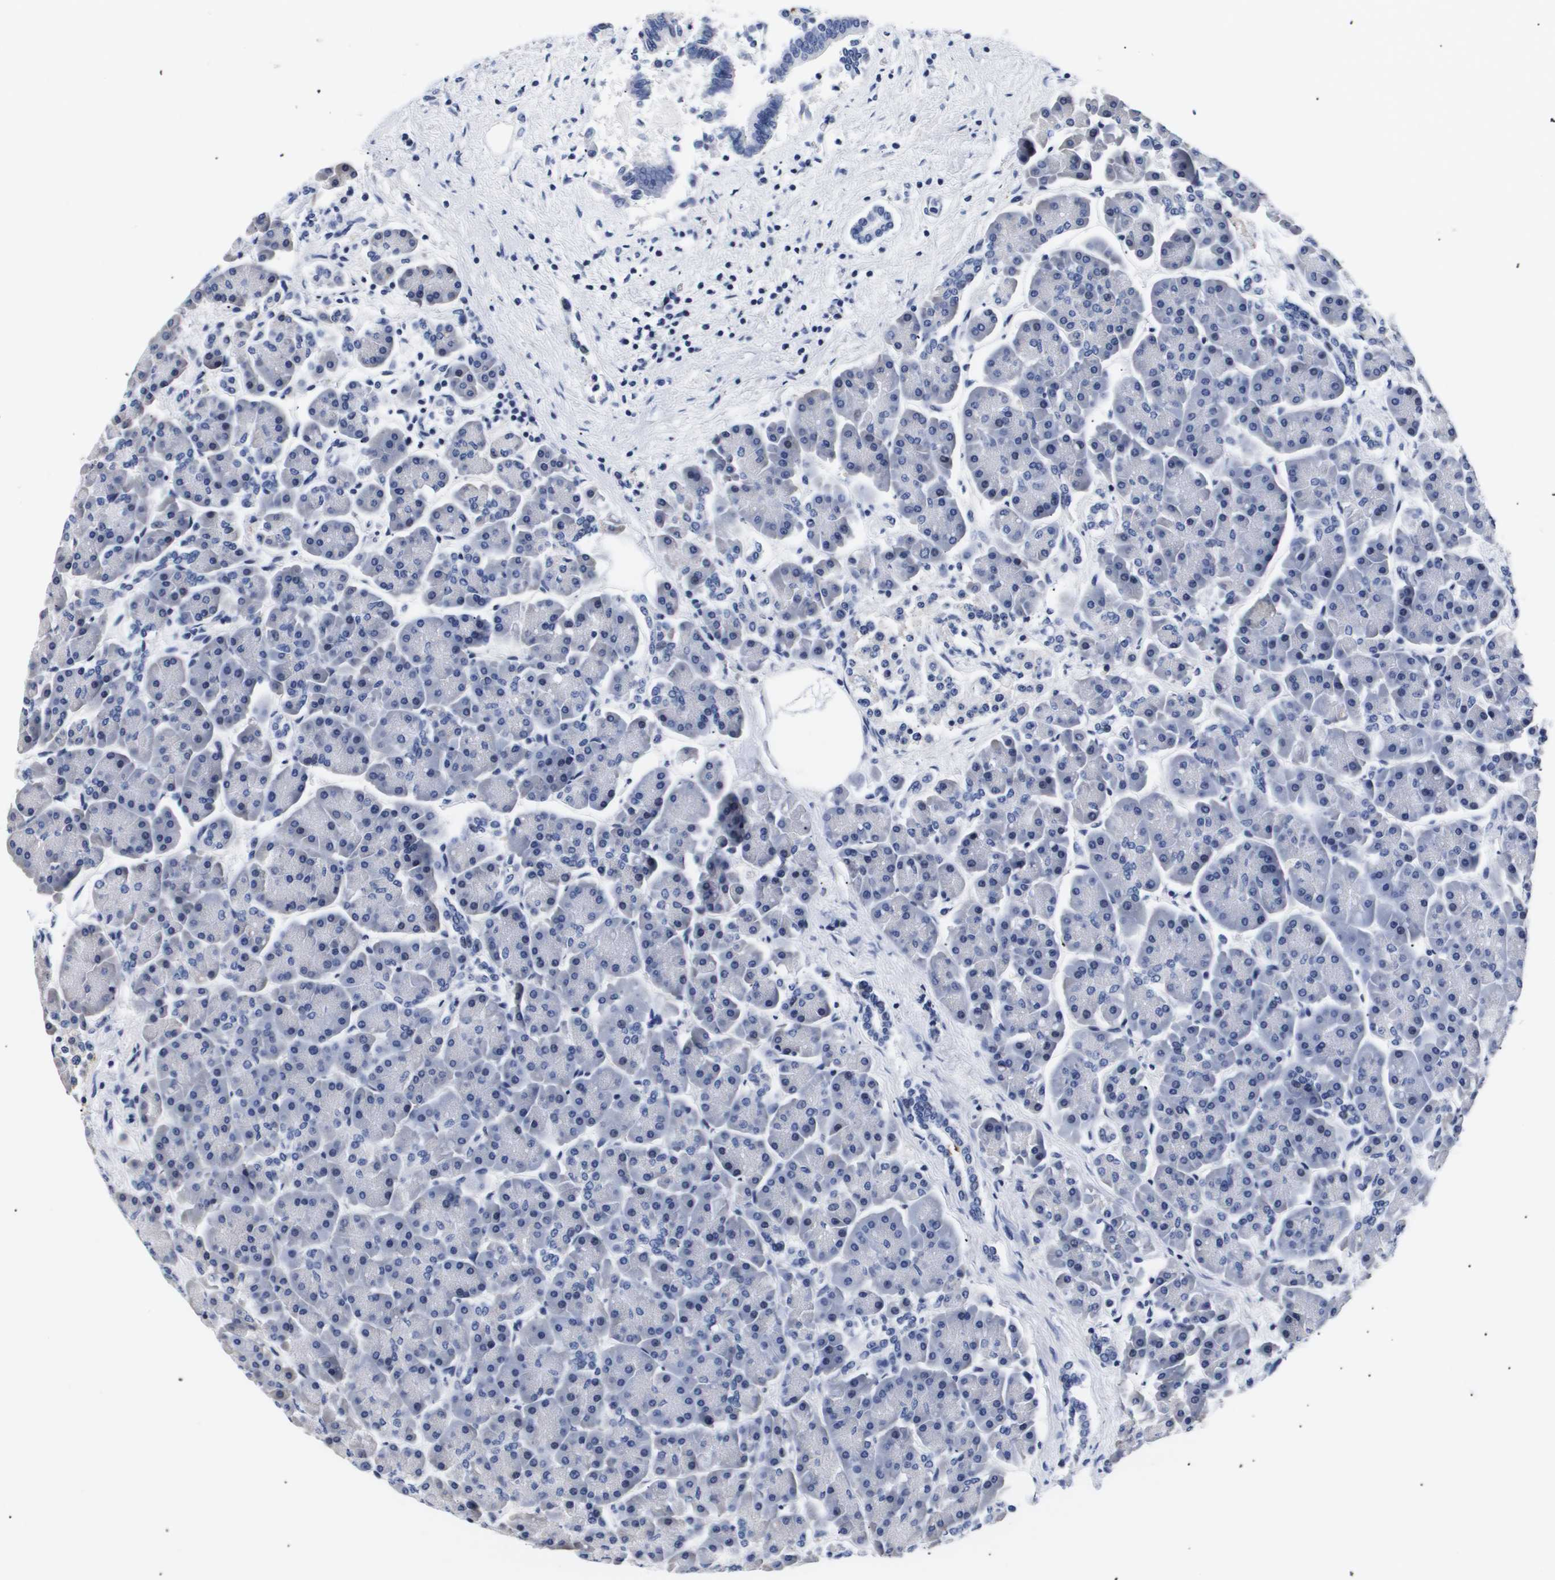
{"staining": {"intensity": "negative", "quantity": "none", "location": "none"}, "tissue": "pancreas", "cell_type": "Exocrine glandular cells", "image_type": "normal", "snomed": [{"axis": "morphology", "description": "Normal tissue, NOS"}, {"axis": "topography", "description": "Pancreas"}], "caption": "Immunohistochemical staining of benign pancreas exhibits no significant expression in exocrine glandular cells.", "gene": "ATP6V0A4", "patient": {"sex": "female", "age": 70}}